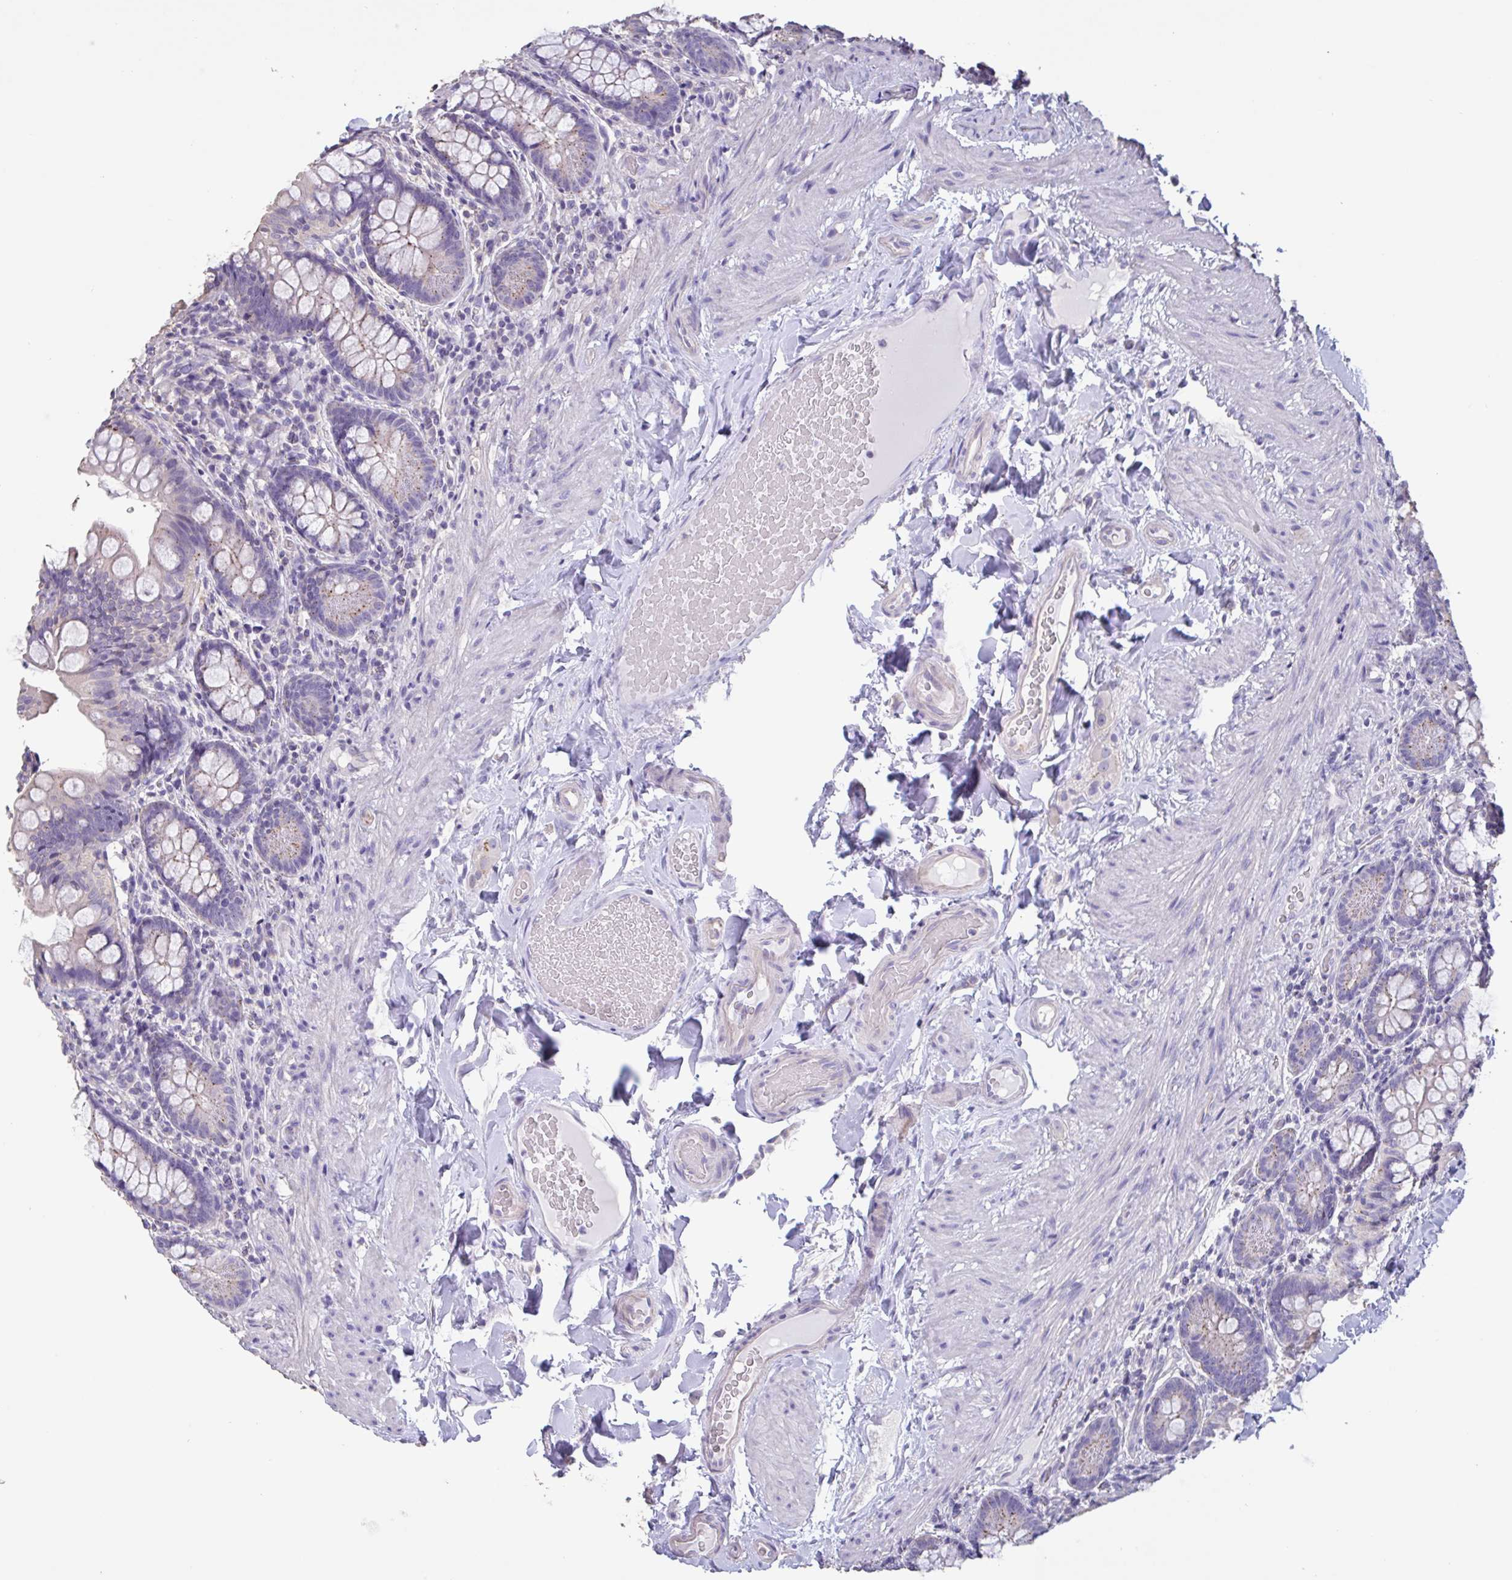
{"staining": {"intensity": "moderate", "quantity": "25%-75%", "location": "cytoplasmic/membranous"}, "tissue": "small intestine", "cell_type": "Glandular cells", "image_type": "normal", "snomed": [{"axis": "morphology", "description": "Normal tissue, NOS"}, {"axis": "topography", "description": "Small intestine"}], "caption": "Immunohistochemistry (DAB (3,3'-diaminobenzidine)) staining of unremarkable human small intestine demonstrates moderate cytoplasmic/membranous protein expression in about 25%-75% of glandular cells.", "gene": "CHMP5", "patient": {"sex": "male", "age": 70}}